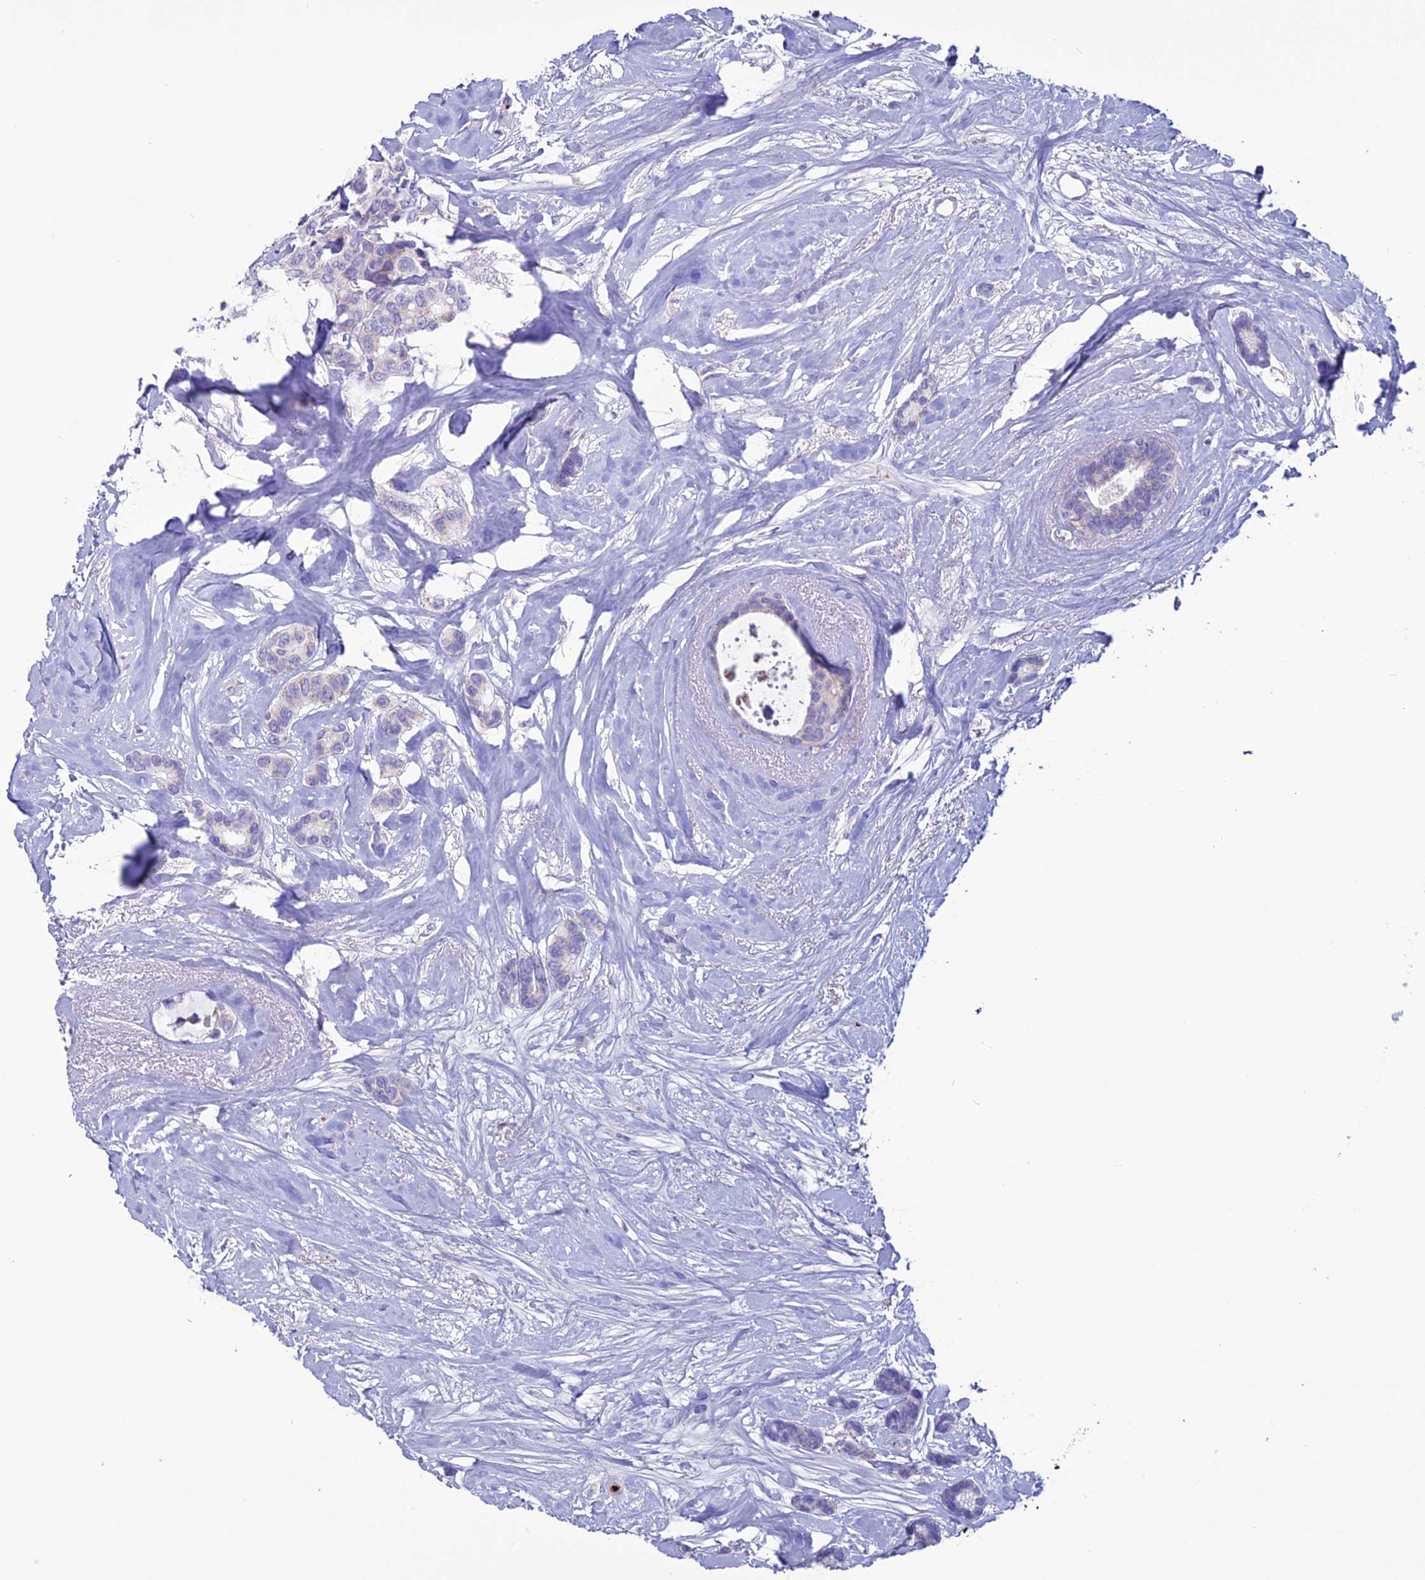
{"staining": {"intensity": "negative", "quantity": "none", "location": "none"}, "tissue": "breast cancer", "cell_type": "Tumor cells", "image_type": "cancer", "snomed": [{"axis": "morphology", "description": "Duct carcinoma"}, {"axis": "topography", "description": "Breast"}], "caption": "A high-resolution micrograph shows immunohistochemistry (IHC) staining of breast infiltrating ductal carcinoma, which shows no significant expression in tumor cells.", "gene": "C21orf140", "patient": {"sex": "female", "age": 87}}